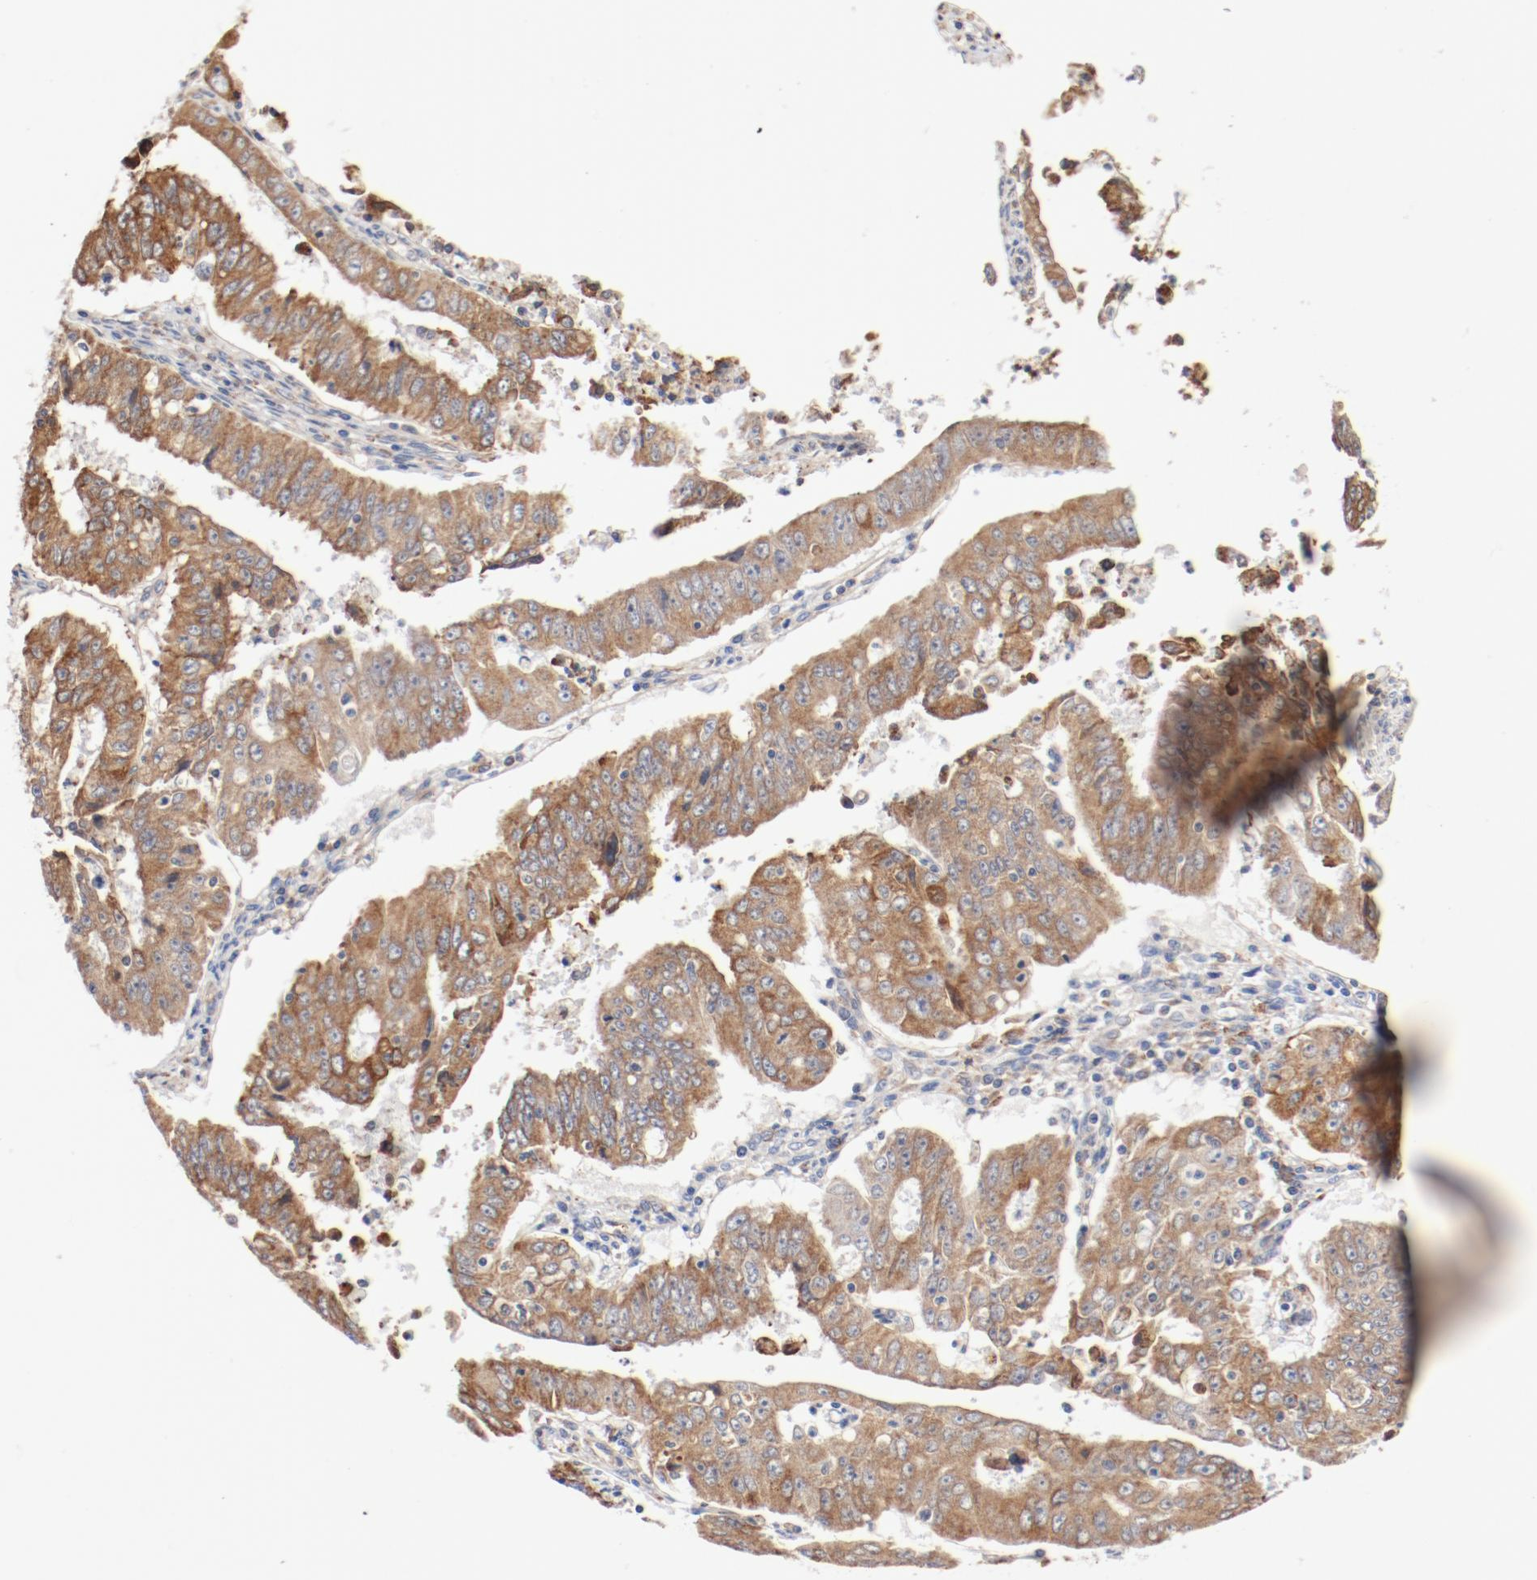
{"staining": {"intensity": "moderate", "quantity": ">75%", "location": "cytoplasmic/membranous"}, "tissue": "endometrial cancer", "cell_type": "Tumor cells", "image_type": "cancer", "snomed": [{"axis": "morphology", "description": "Adenocarcinoma, NOS"}, {"axis": "topography", "description": "Endometrium"}], "caption": "Protein staining of endometrial cancer tissue exhibits moderate cytoplasmic/membranous positivity in about >75% of tumor cells.", "gene": "PDPK1", "patient": {"sex": "female", "age": 42}}